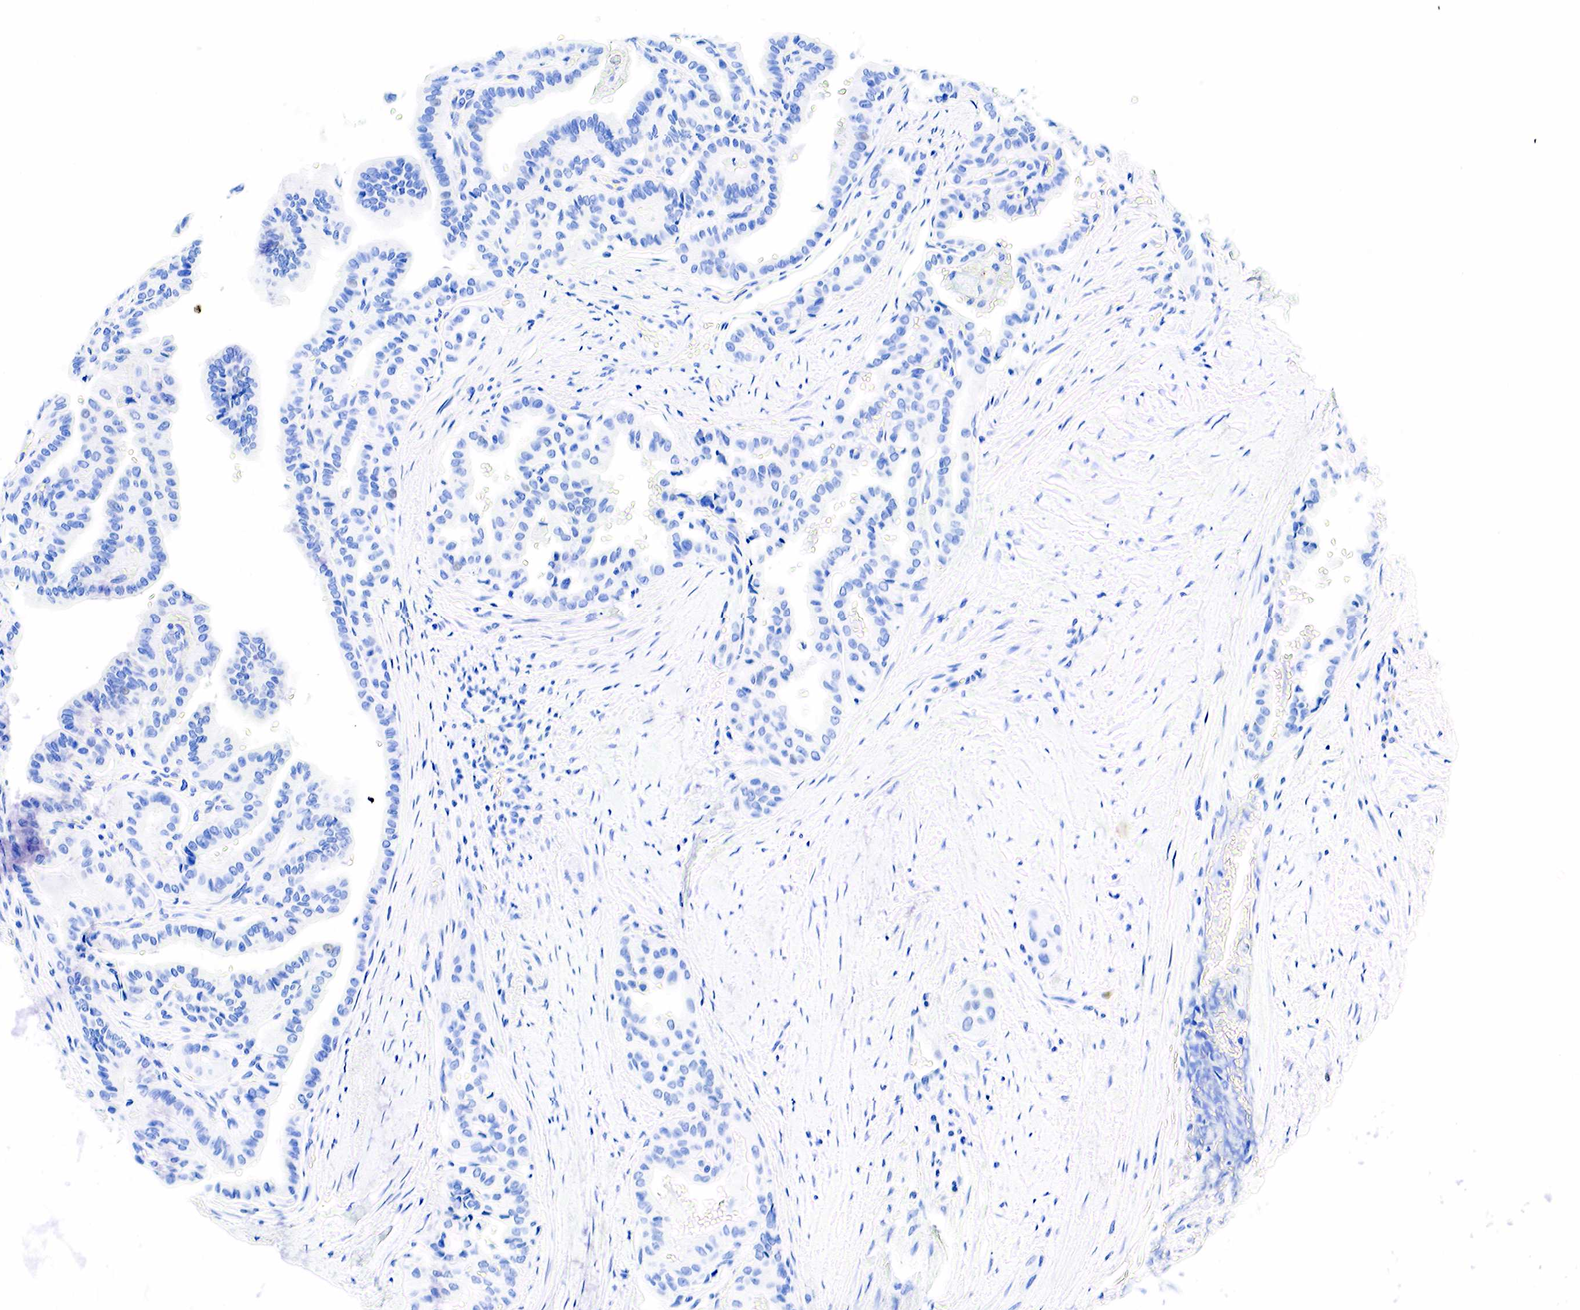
{"staining": {"intensity": "negative", "quantity": "none", "location": "none"}, "tissue": "thyroid cancer", "cell_type": "Tumor cells", "image_type": "cancer", "snomed": [{"axis": "morphology", "description": "Papillary adenocarcinoma, NOS"}, {"axis": "topography", "description": "Thyroid gland"}], "caption": "IHC image of neoplastic tissue: thyroid cancer stained with DAB shows no significant protein staining in tumor cells.", "gene": "ESR1", "patient": {"sex": "male", "age": 87}}